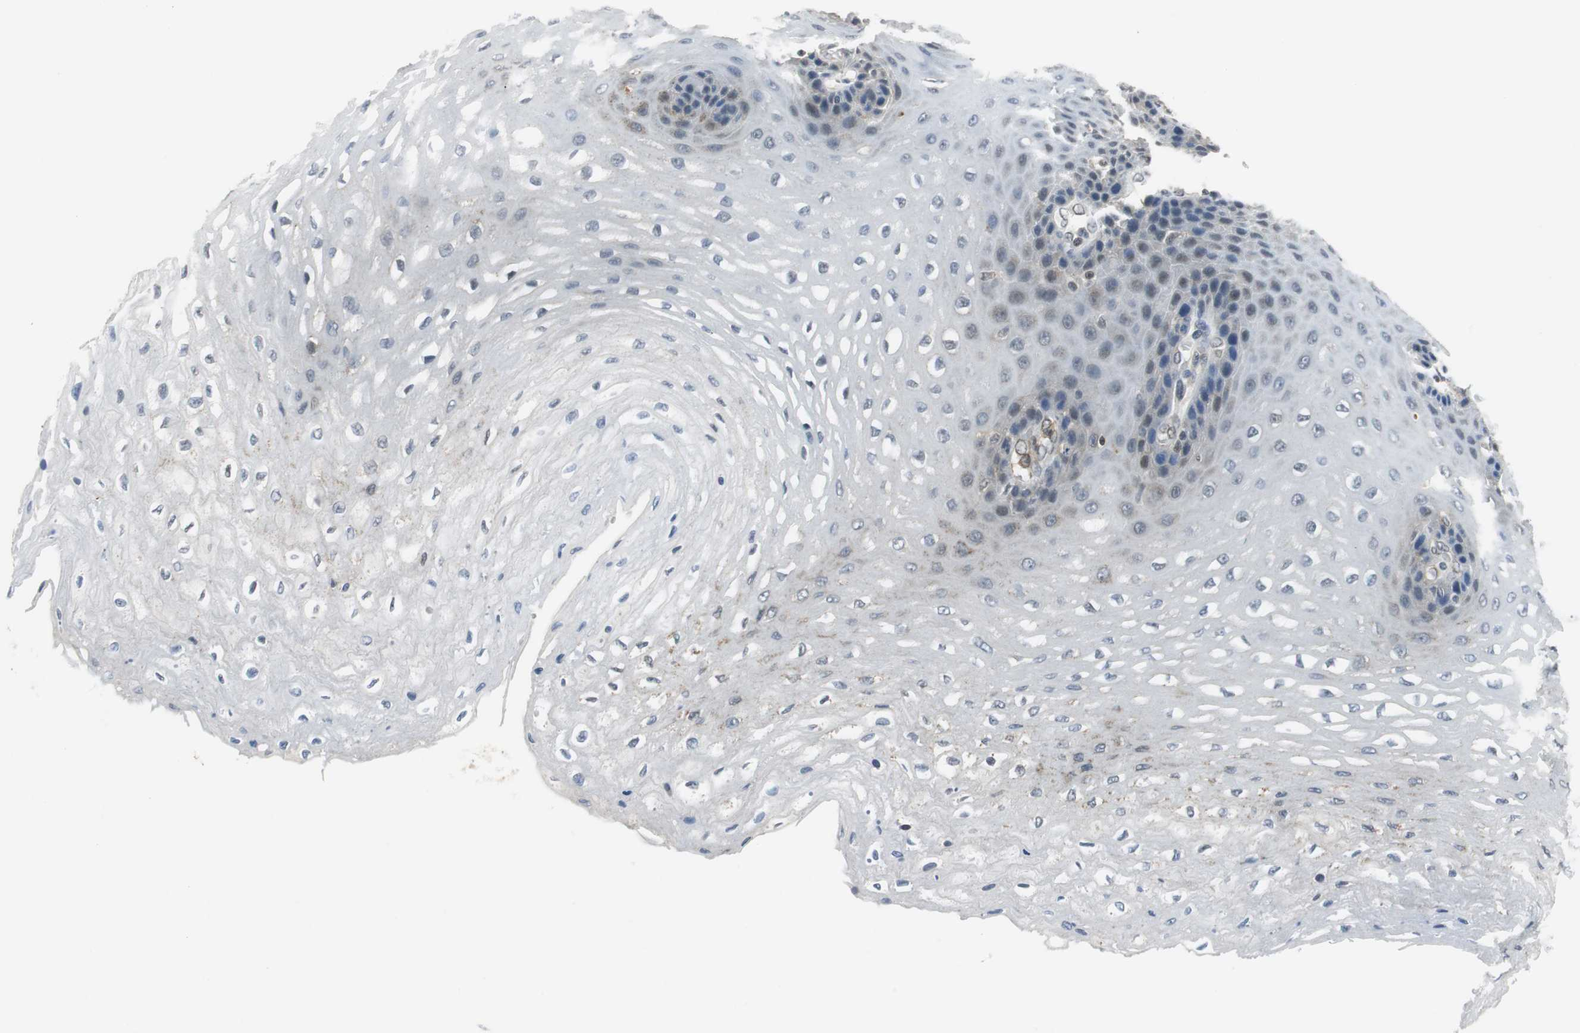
{"staining": {"intensity": "weak", "quantity": "<25%", "location": "cytoplasmic/membranous,nuclear"}, "tissue": "esophagus", "cell_type": "Squamous epithelial cells", "image_type": "normal", "snomed": [{"axis": "morphology", "description": "Normal tissue, NOS"}, {"axis": "topography", "description": "Esophagus"}], "caption": "Micrograph shows no significant protein expression in squamous epithelial cells of unremarkable esophagus.", "gene": "ARPC3", "patient": {"sex": "female", "age": 72}}